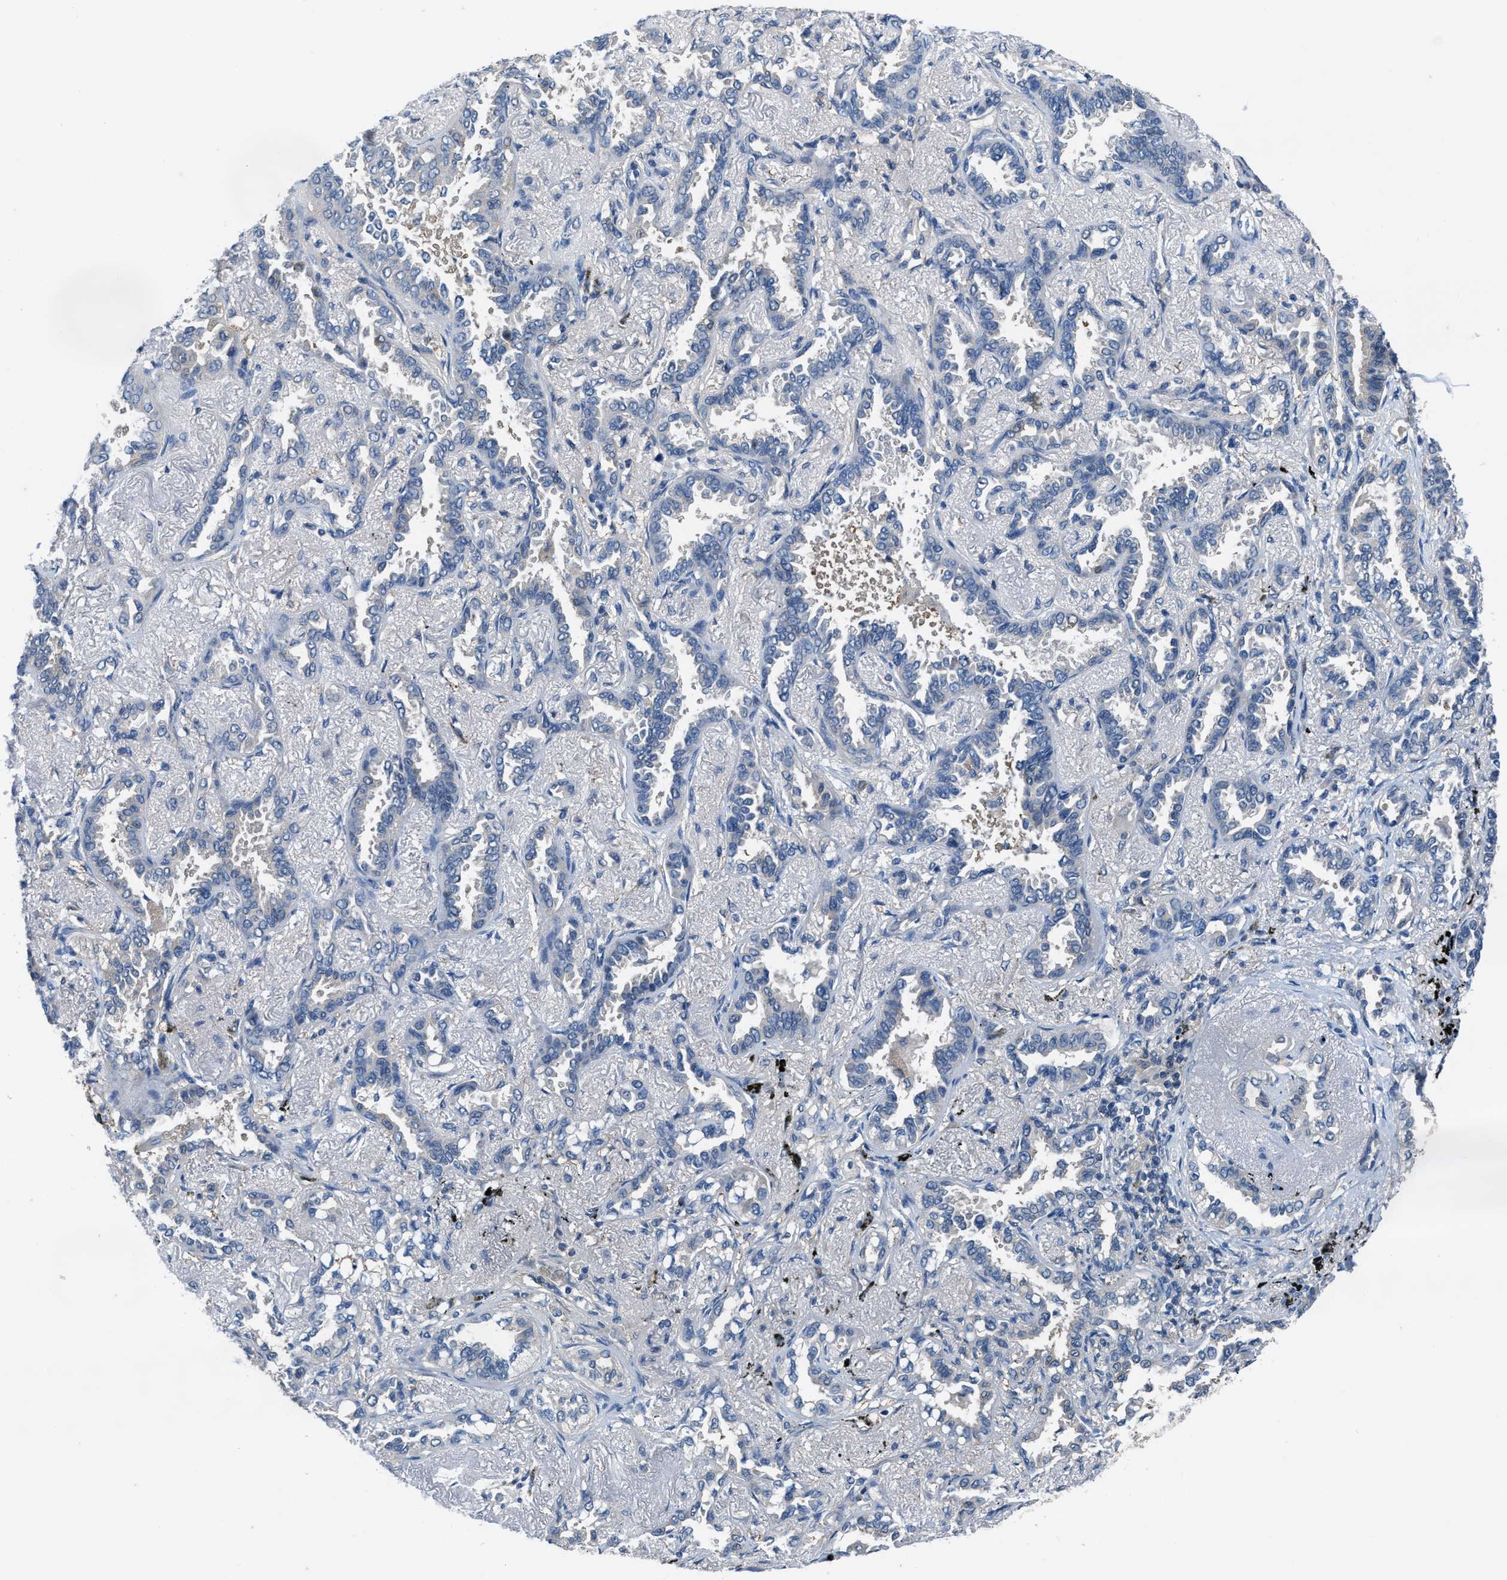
{"staining": {"intensity": "negative", "quantity": "none", "location": "none"}, "tissue": "lung cancer", "cell_type": "Tumor cells", "image_type": "cancer", "snomed": [{"axis": "morphology", "description": "Adenocarcinoma, NOS"}, {"axis": "topography", "description": "Lung"}], "caption": "This is an IHC histopathology image of human lung cancer. There is no staining in tumor cells.", "gene": "NUDT5", "patient": {"sex": "male", "age": 59}}